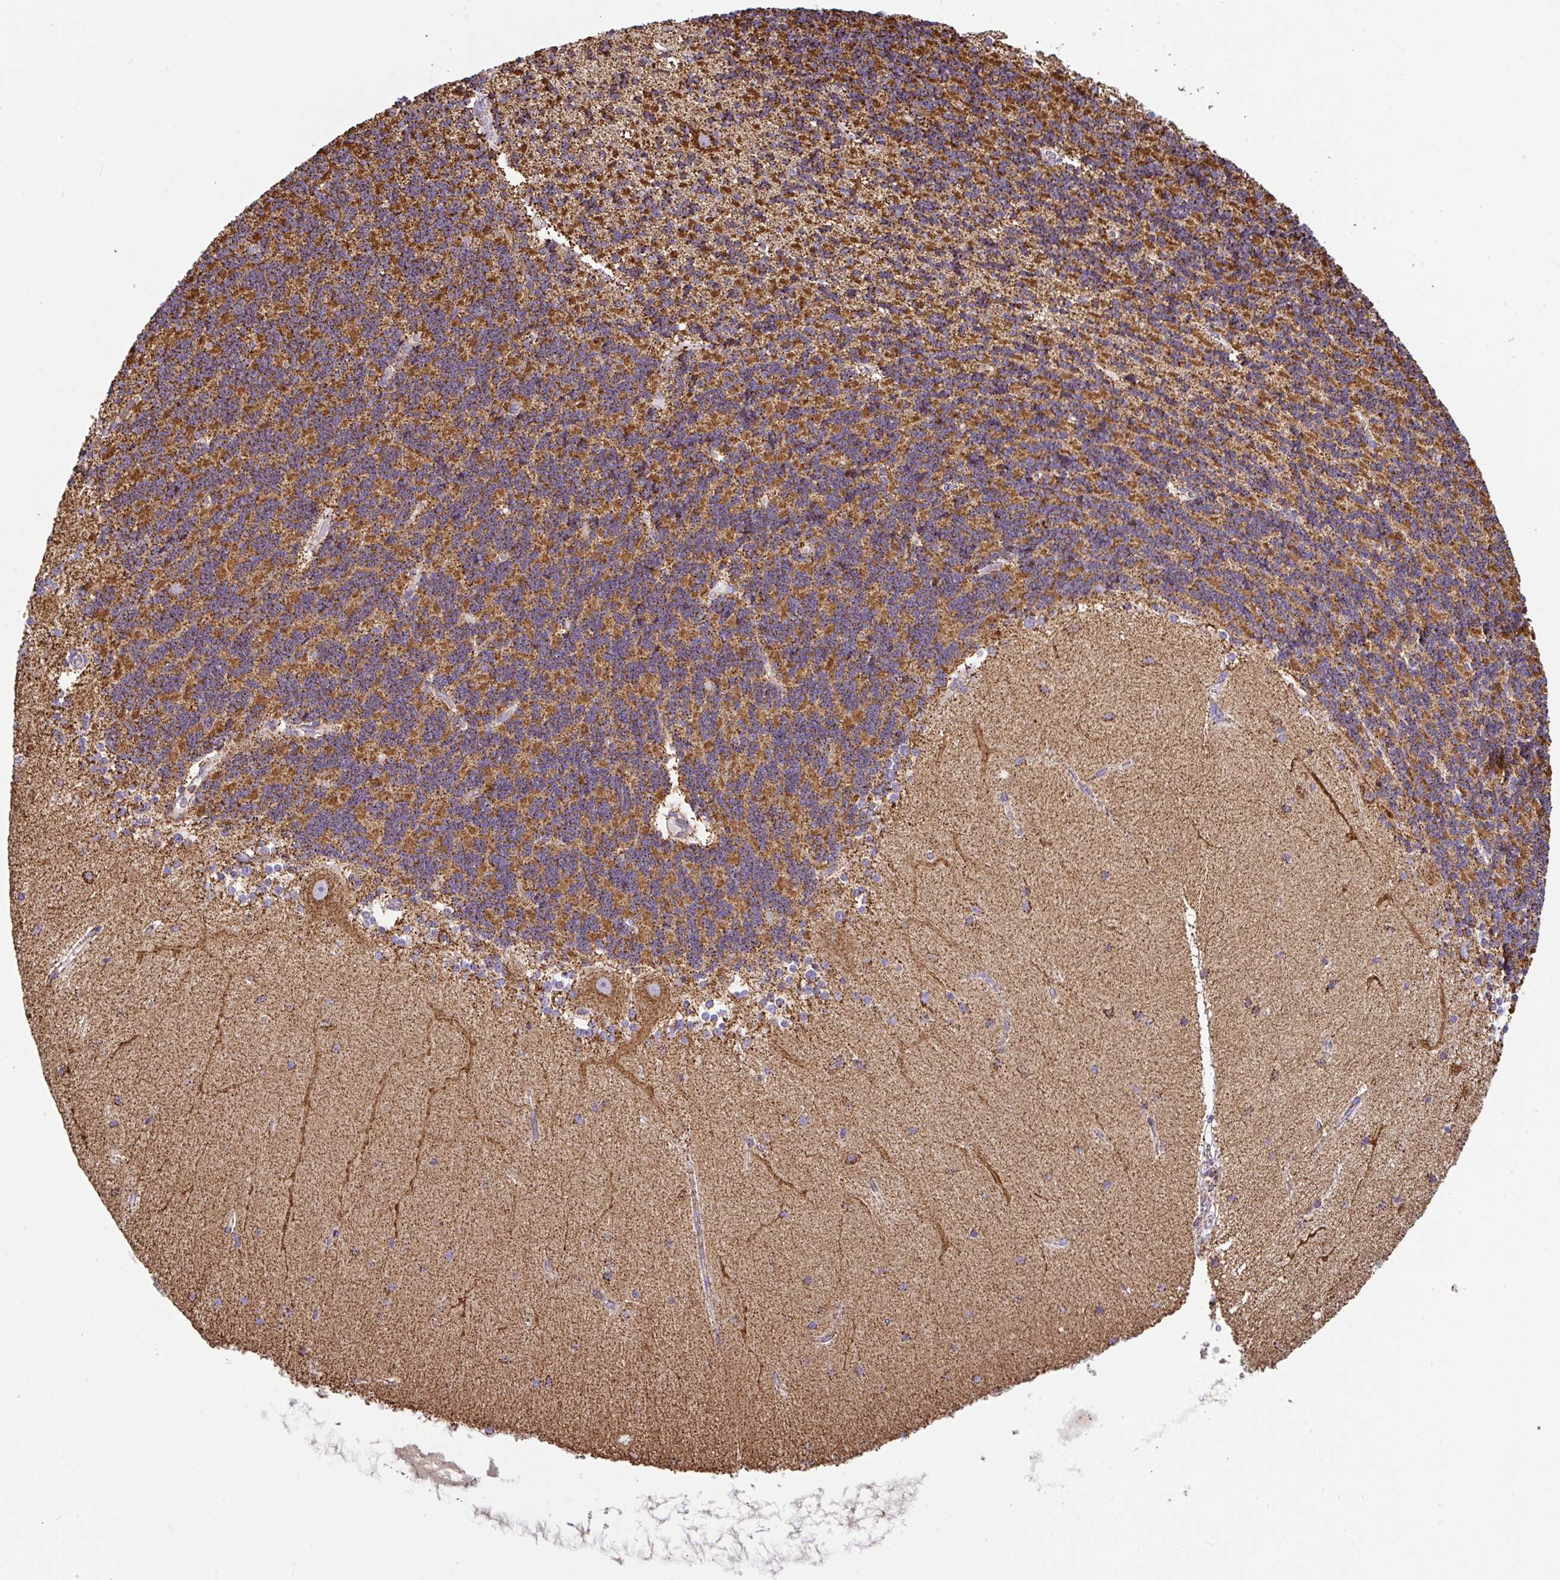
{"staining": {"intensity": "strong", "quantity": ">75%", "location": "cytoplasmic/membranous"}, "tissue": "cerebellum", "cell_type": "Cells in granular layer", "image_type": "normal", "snomed": [{"axis": "morphology", "description": "Normal tissue, NOS"}, {"axis": "topography", "description": "Cerebellum"}], "caption": "IHC (DAB (3,3'-diaminobenzidine)) staining of normal cerebellum demonstrates strong cytoplasmic/membranous protein positivity in about >75% of cells in granular layer. The staining was performed using DAB (3,3'-diaminobenzidine) to visualize the protein expression in brown, while the nuclei were stained in blue with hematoxylin (Magnification: 20x).", "gene": "ANKRD33B", "patient": {"sex": "female", "age": 54}}